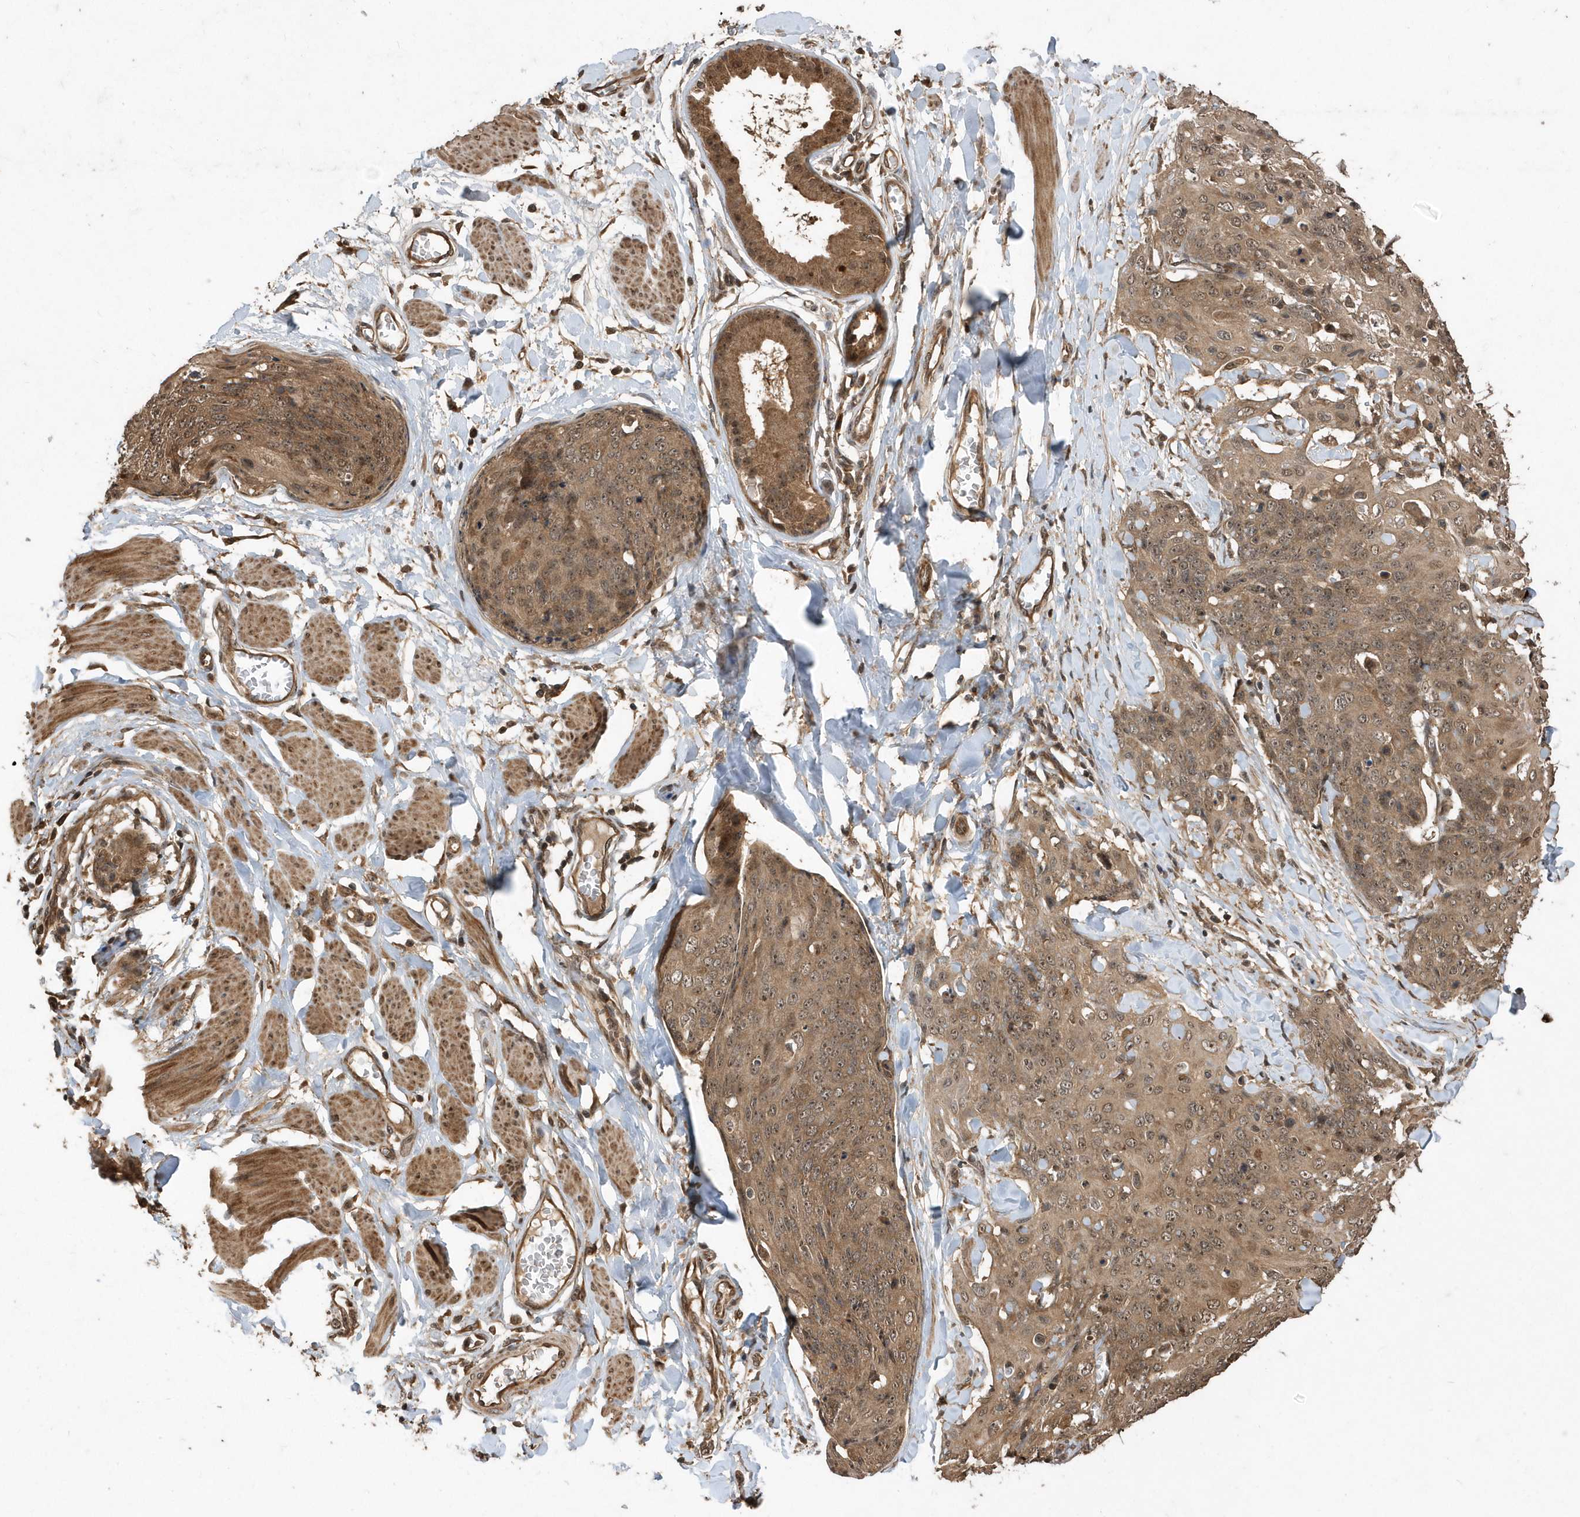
{"staining": {"intensity": "moderate", "quantity": ">75%", "location": "cytoplasmic/membranous,nuclear"}, "tissue": "skin cancer", "cell_type": "Tumor cells", "image_type": "cancer", "snomed": [{"axis": "morphology", "description": "Squamous cell carcinoma, NOS"}, {"axis": "topography", "description": "Skin"}, {"axis": "topography", "description": "Vulva"}], "caption": "Tumor cells exhibit medium levels of moderate cytoplasmic/membranous and nuclear expression in about >75% of cells in human skin cancer (squamous cell carcinoma). The protein is shown in brown color, while the nuclei are stained blue.", "gene": "WASHC5", "patient": {"sex": "female", "age": 85}}